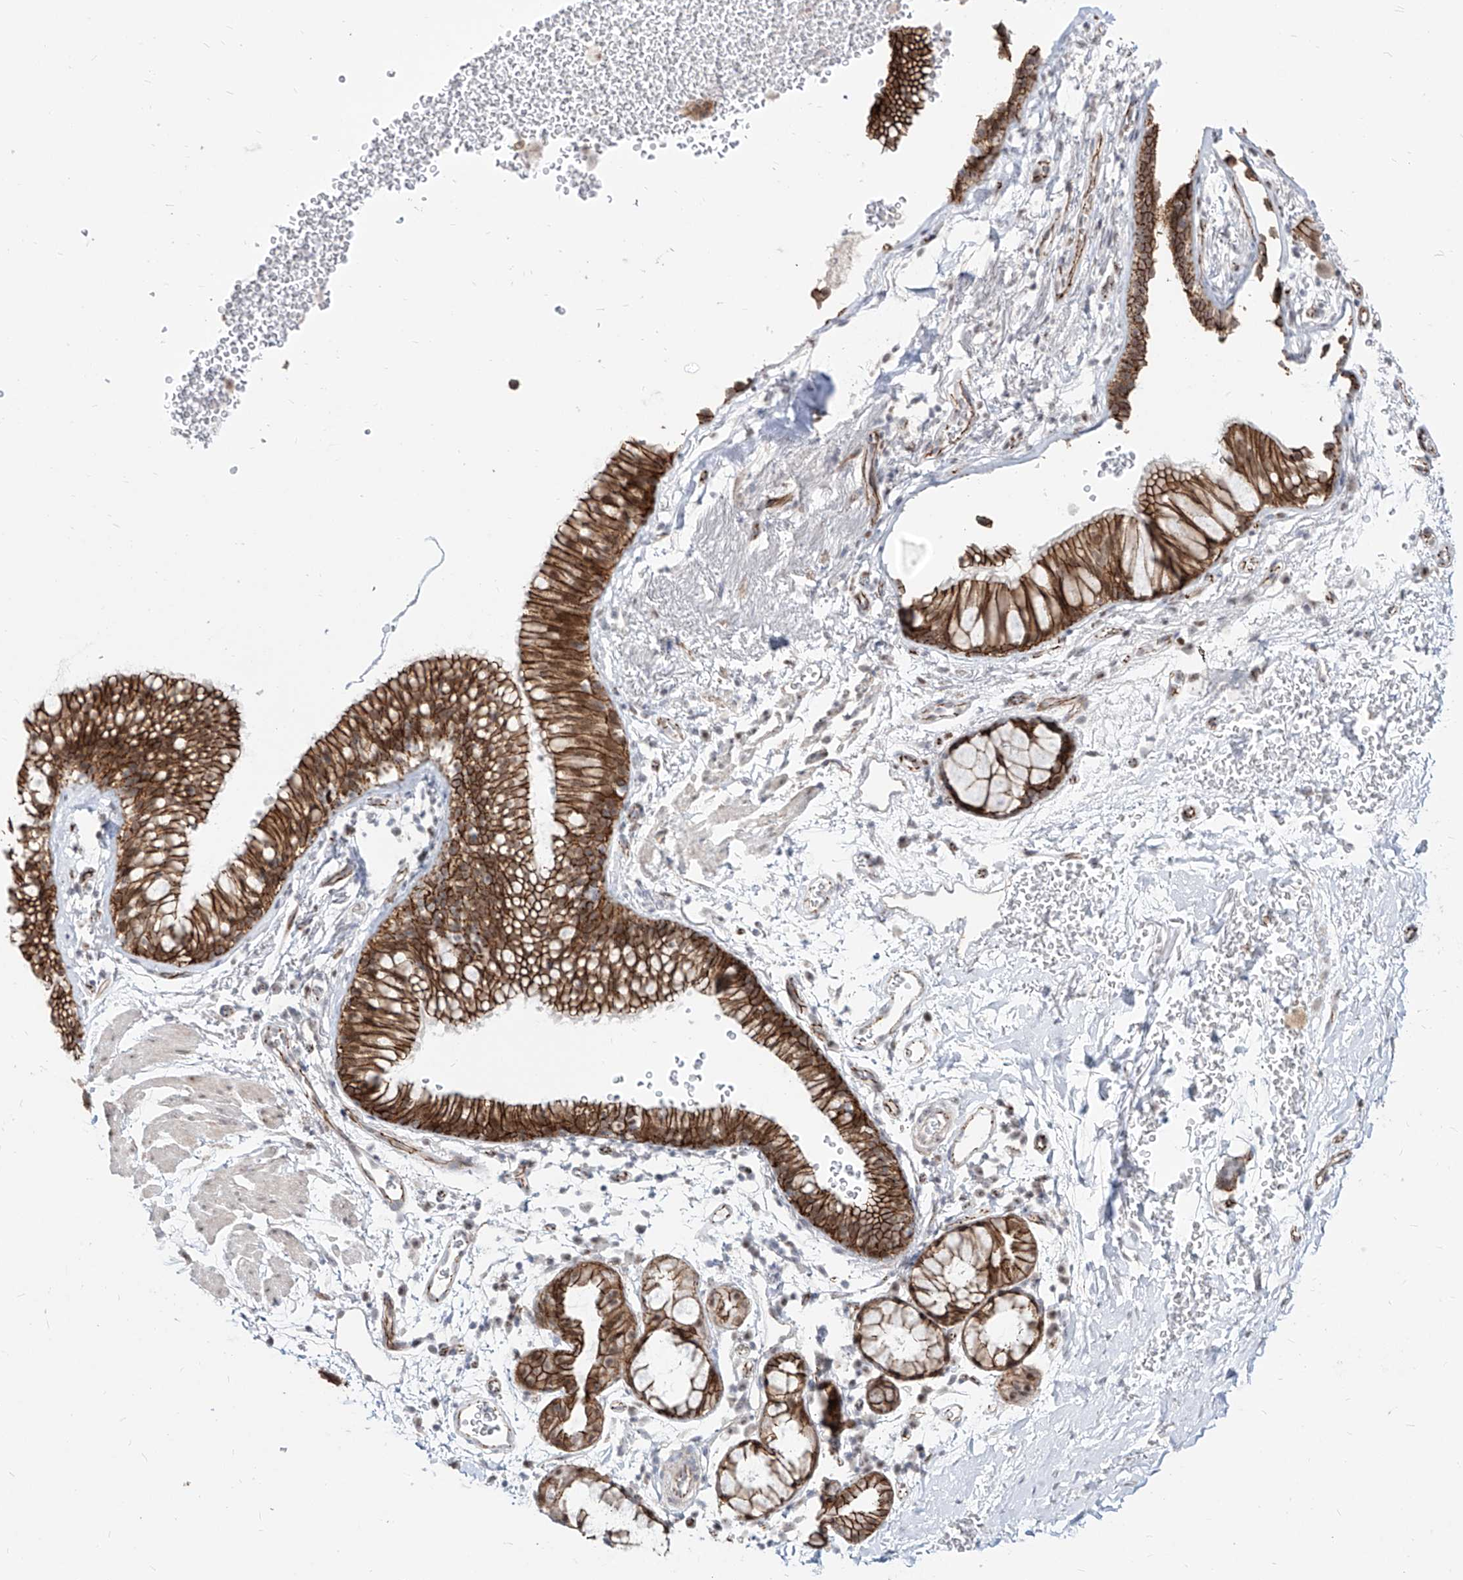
{"staining": {"intensity": "strong", "quantity": ">75%", "location": "cytoplasmic/membranous,nuclear"}, "tissue": "bronchus", "cell_type": "Respiratory epithelial cells", "image_type": "normal", "snomed": [{"axis": "morphology", "description": "Normal tissue, NOS"}, {"axis": "topography", "description": "Cartilage tissue"}, {"axis": "topography", "description": "Bronchus"}], "caption": "Strong cytoplasmic/membranous,nuclear protein staining is identified in about >75% of respiratory epithelial cells in bronchus. (Brightfield microscopy of DAB IHC at high magnification).", "gene": "ZNF710", "patient": {"sex": "female", "age": 53}}